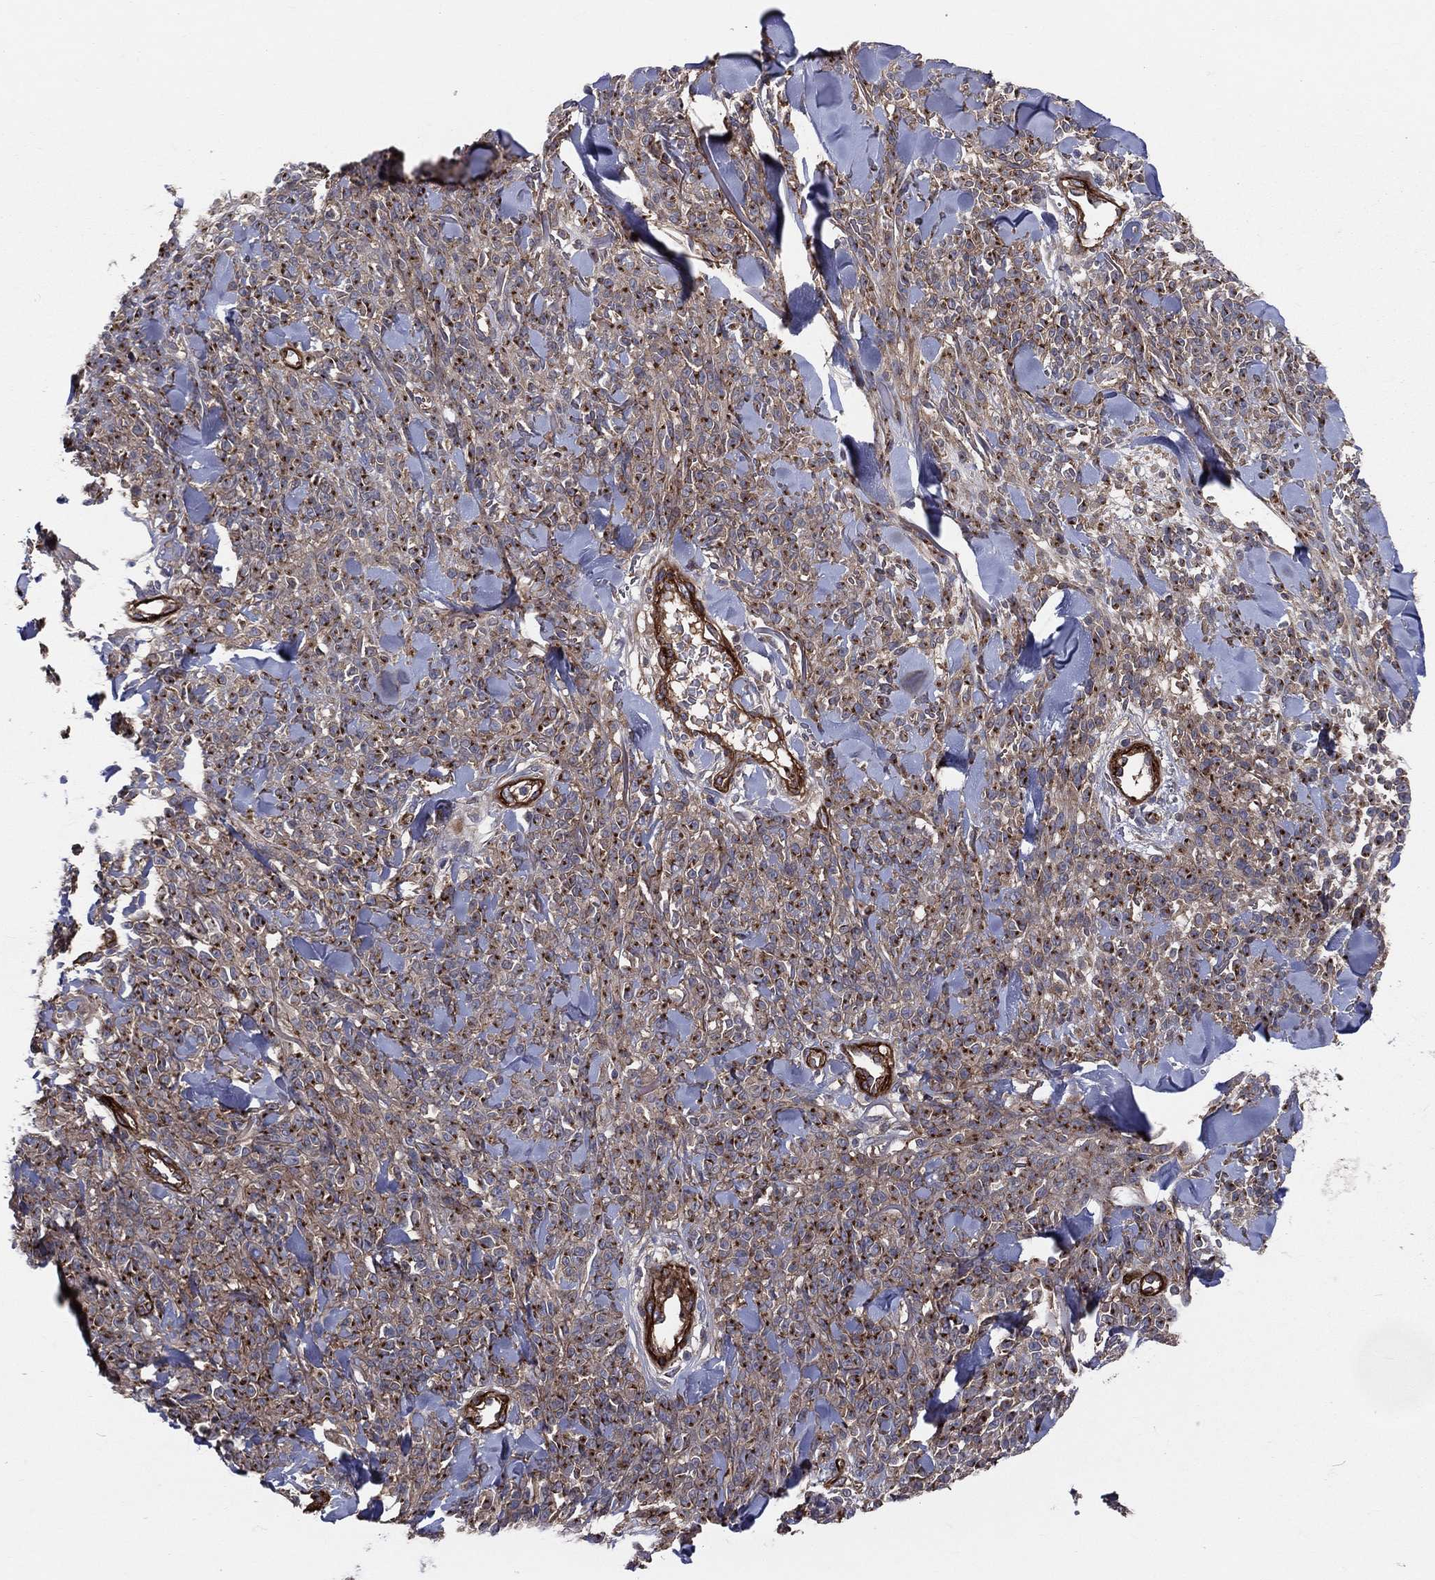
{"staining": {"intensity": "moderate", "quantity": ">75%", "location": "cytoplasmic/membranous"}, "tissue": "melanoma", "cell_type": "Tumor cells", "image_type": "cancer", "snomed": [{"axis": "morphology", "description": "Malignant melanoma, NOS"}, {"axis": "topography", "description": "Skin"}, {"axis": "topography", "description": "Skin of trunk"}], "caption": "A medium amount of moderate cytoplasmic/membranous staining is appreciated in about >75% of tumor cells in melanoma tissue.", "gene": "ENTPD1", "patient": {"sex": "male", "age": 74}}